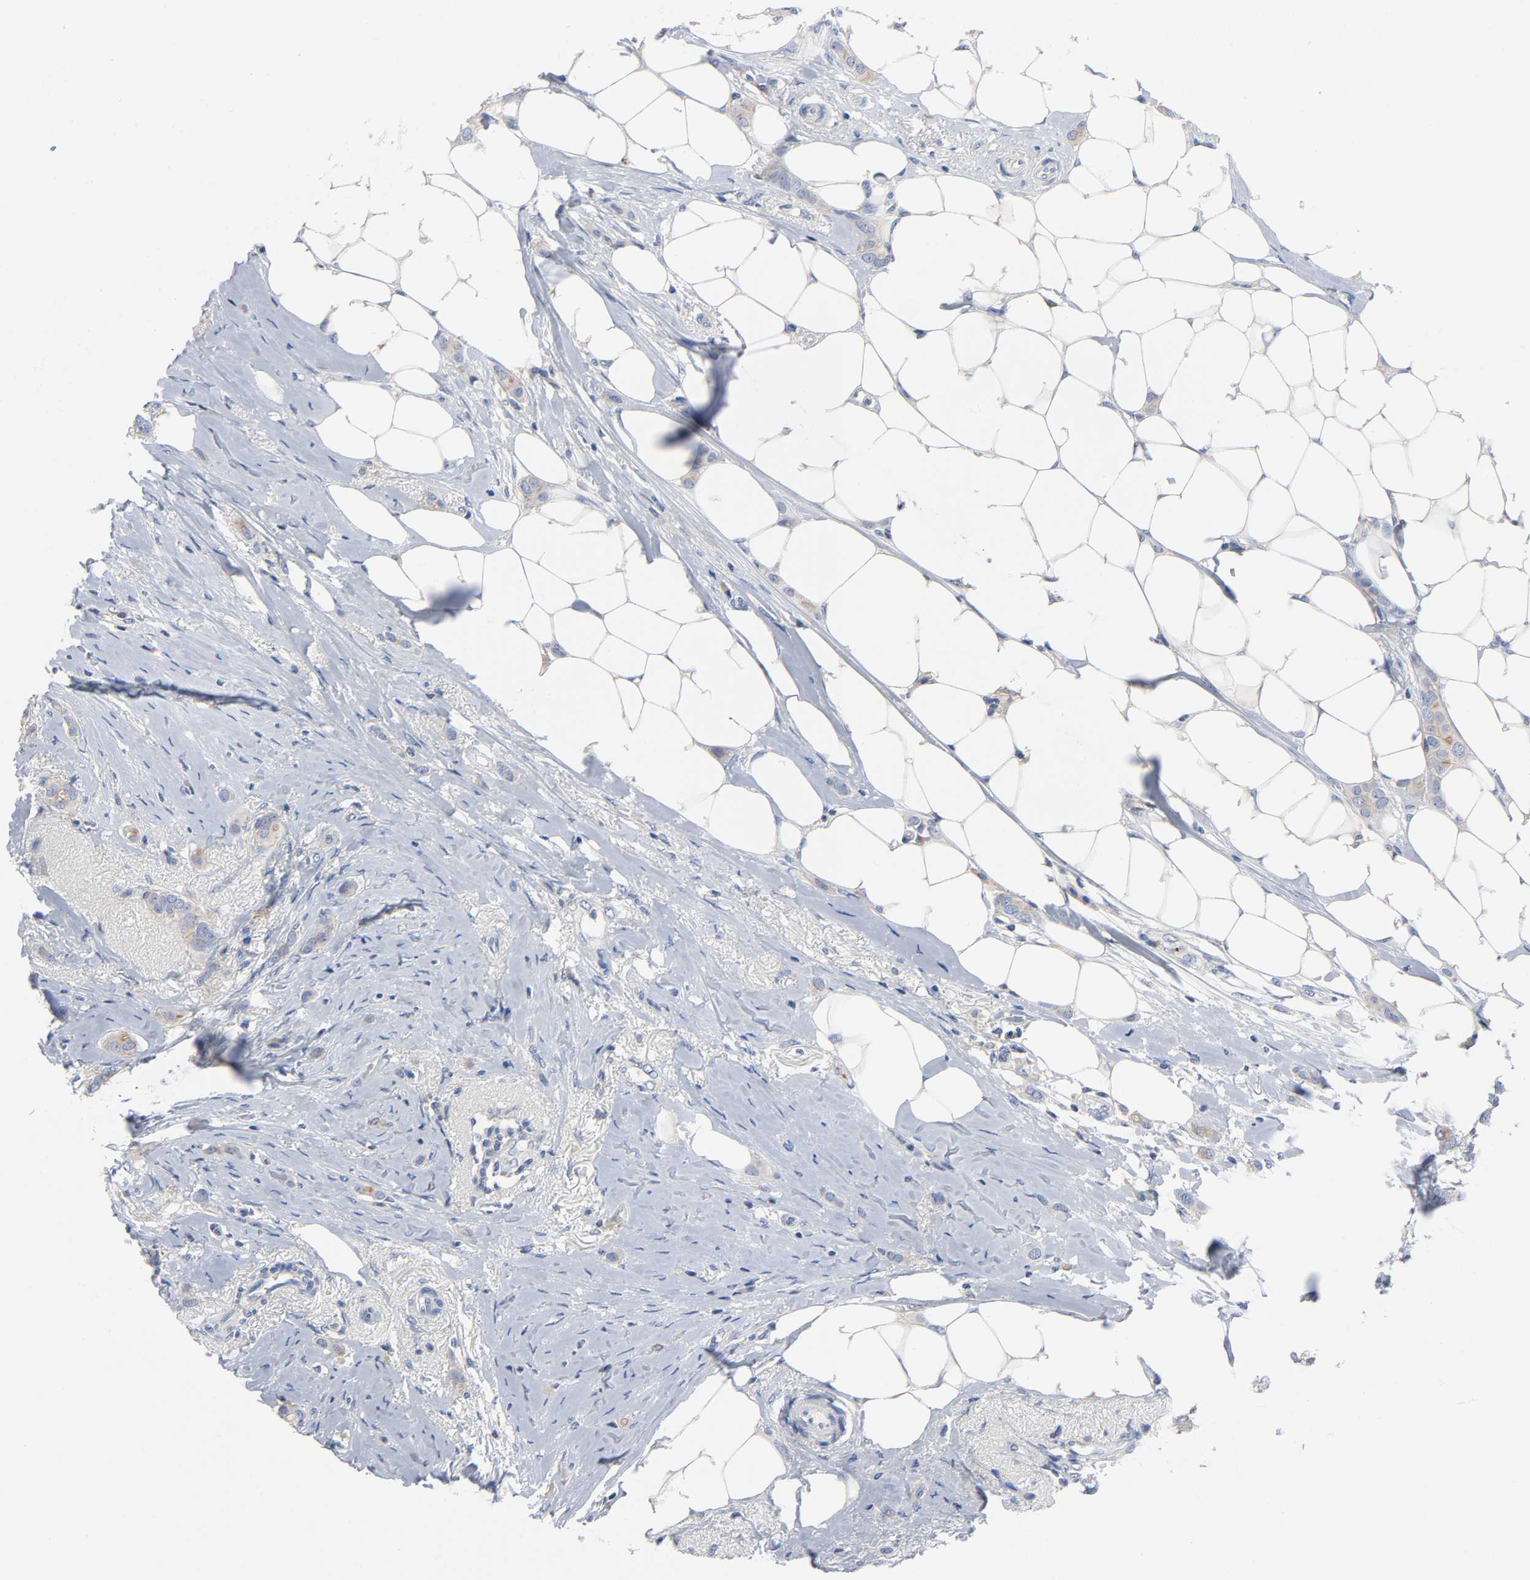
{"staining": {"intensity": "negative", "quantity": "none", "location": "none"}, "tissue": "breast cancer", "cell_type": "Tumor cells", "image_type": "cancer", "snomed": [{"axis": "morphology", "description": "Lobular carcinoma"}, {"axis": "topography", "description": "Breast"}], "caption": "Immunohistochemistry image of breast lobular carcinoma stained for a protein (brown), which exhibits no expression in tumor cells.", "gene": "SRC", "patient": {"sex": "female", "age": 55}}